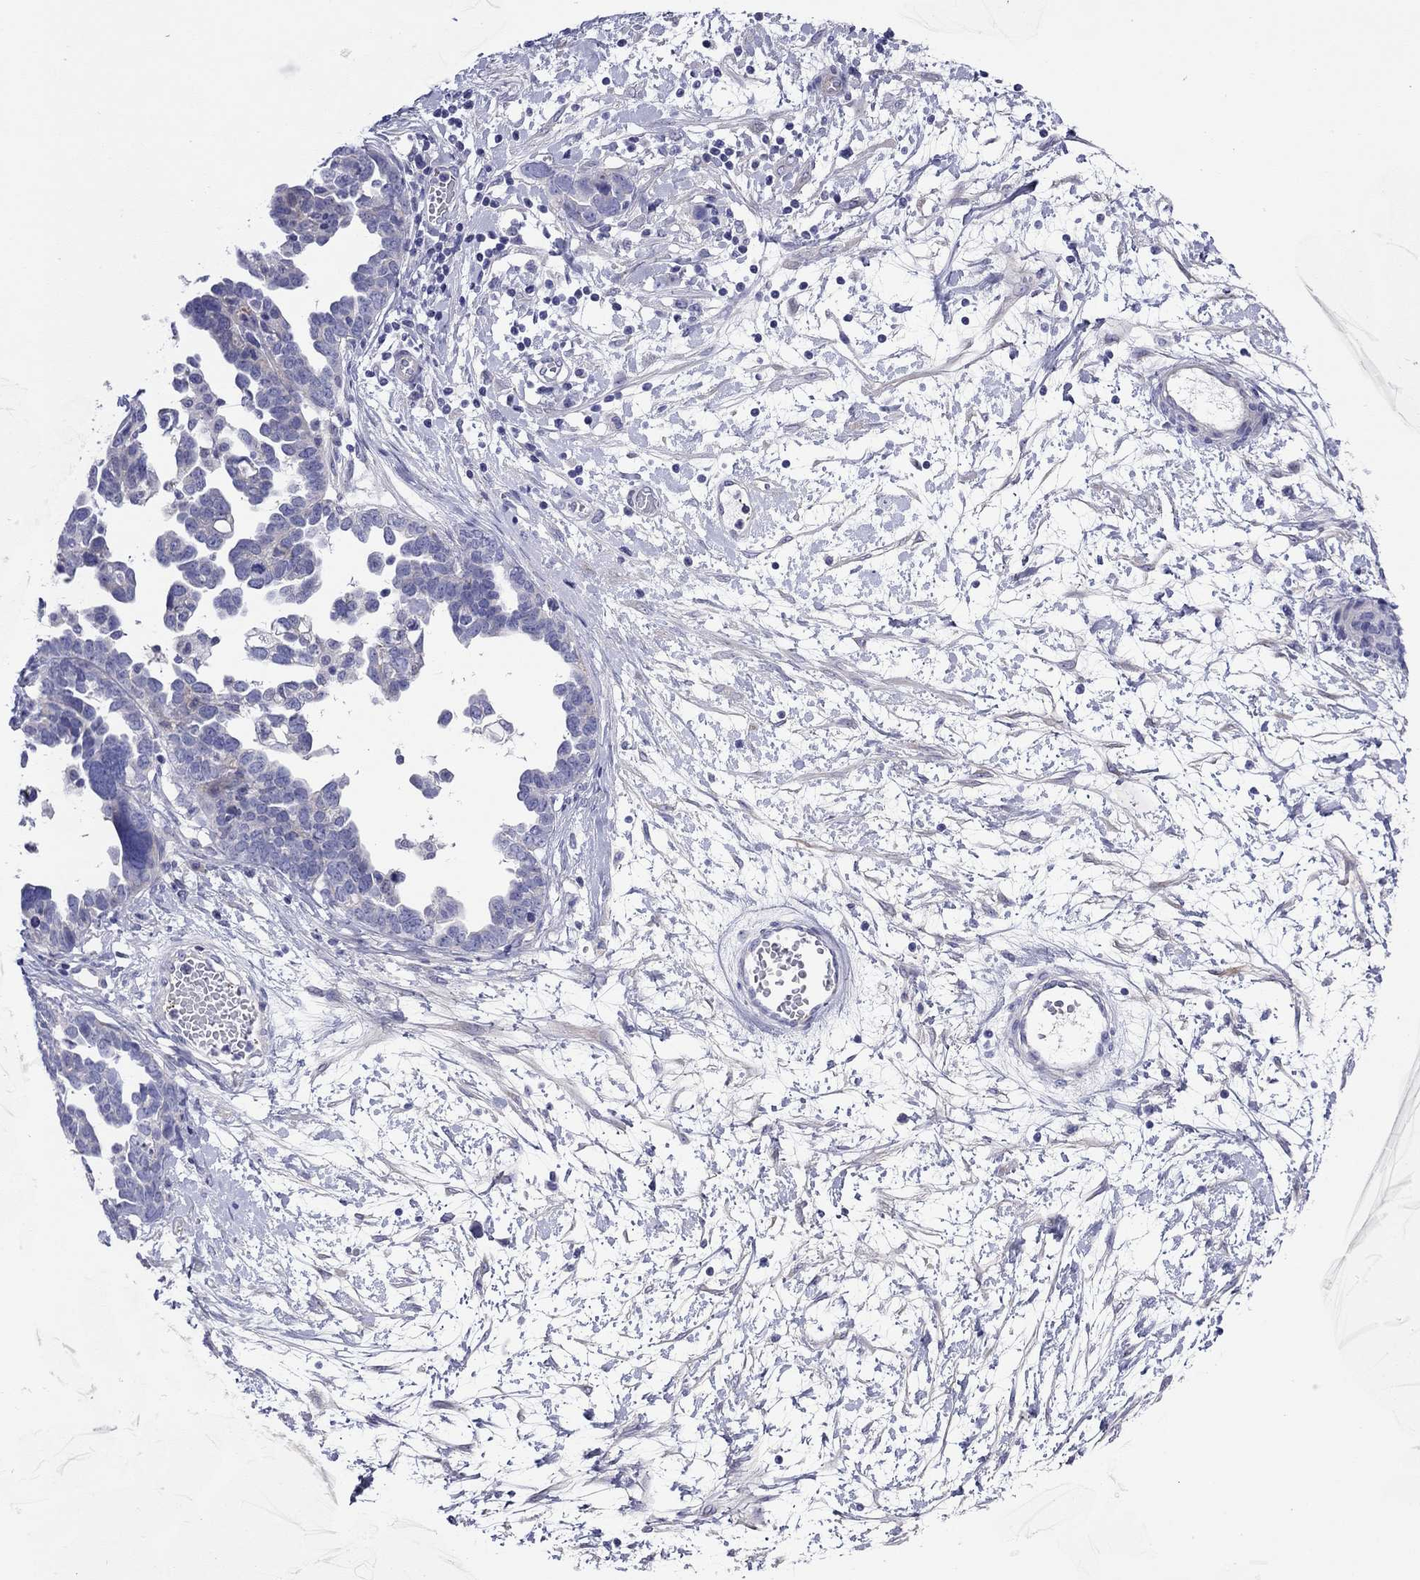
{"staining": {"intensity": "negative", "quantity": "none", "location": "none"}, "tissue": "ovarian cancer", "cell_type": "Tumor cells", "image_type": "cancer", "snomed": [{"axis": "morphology", "description": "Cystadenocarcinoma, serous, NOS"}, {"axis": "topography", "description": "Ovary"}], "caption": "Serous cystadenocarcinoma (ovarian) was stained to show a protein in brown. There is no significant positivity in tumor cells. The staining is performed using DAB brown chromogen with nuclei counter-stained in using hematoxylin.", "gene": "MGAT4C", "patient": {"sex": "female", "age": 54}}